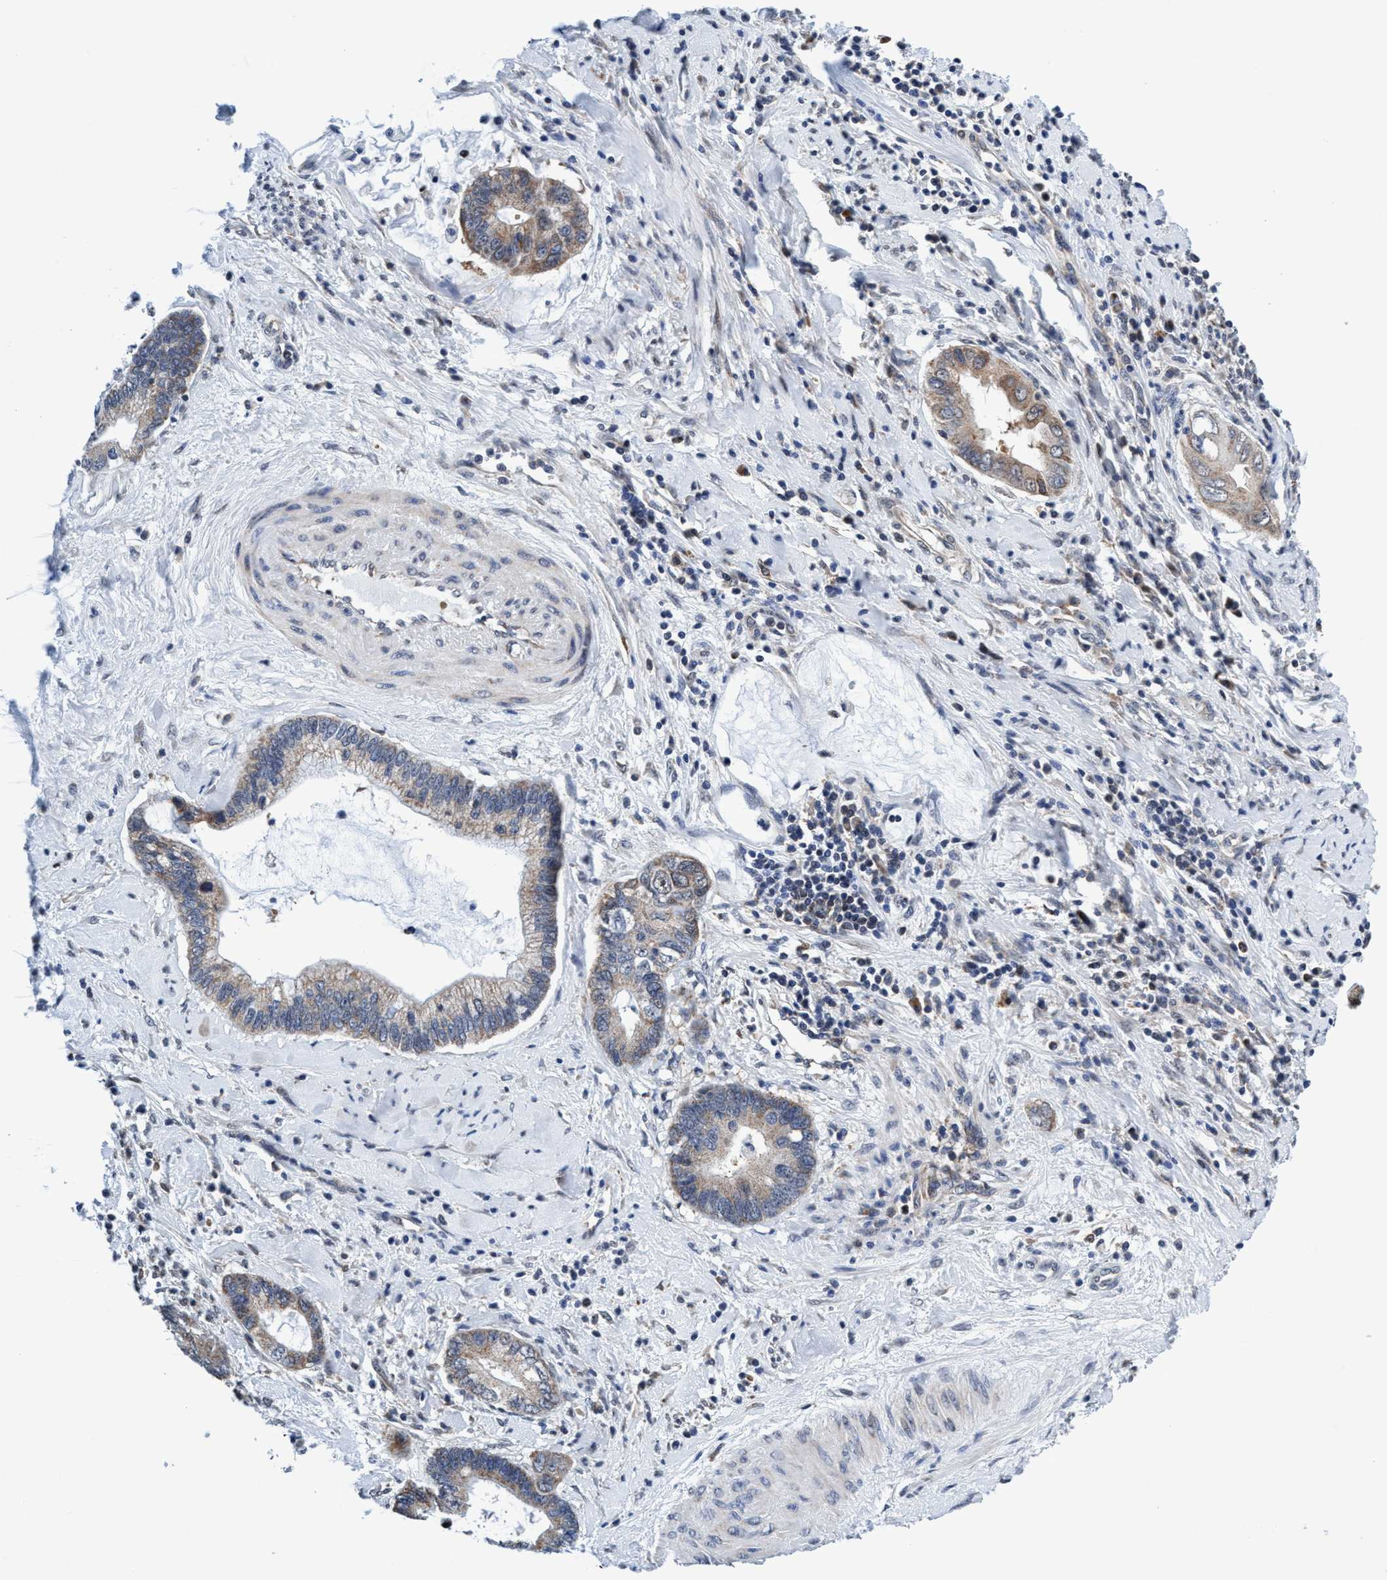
{"staining": {"intensity": "weak", "quantity": "<25%", "location": "cytoplasmic/membranous"}, "tissue": "cervical cancer", "cell_type": "Tumor cells", "image_type": "cancer", "snomed": [{"axis": "morphology", "description": "Adenocarcinoma, NOS"}, {"axis": "topography", "description": "Cervix"}], "caption": "An IHC image of cervical adenocarcinoma is shown. There is no staining in tumor cells of cervical adenocarcinoma.", "gene": "AGAP2", "patient": {"sex": "female", "age": 44}}